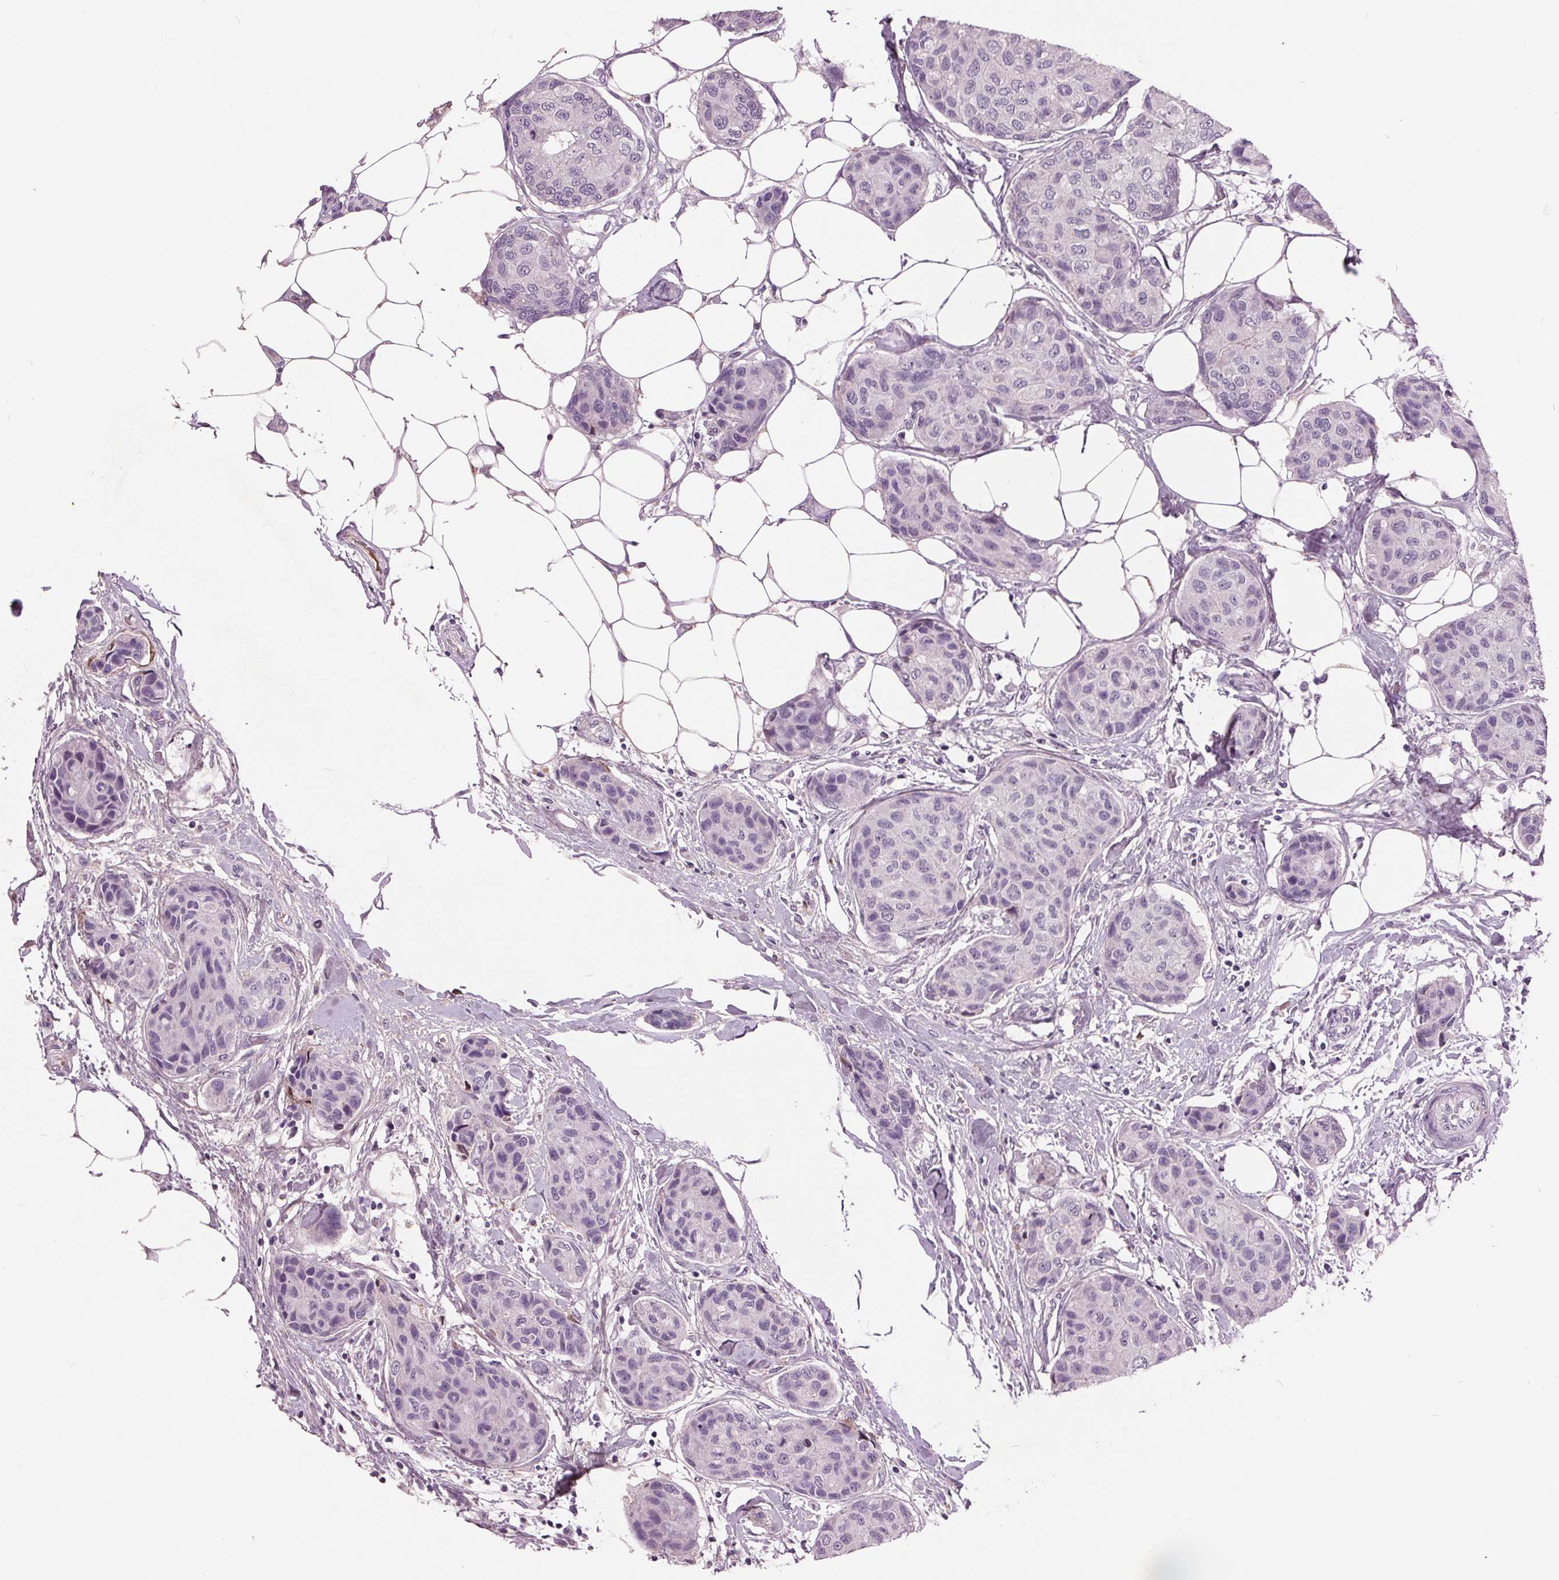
{"staining": {"intensity": "negative", "quantity": "none", "location": "none"}, "tissue": "breast cancer", "cell_type": "Tumor cells", "image_type": "cancer", "snomed": [{"axis": "morphology", "description": "Duct carcinoma"}, {"axis": "topography", "description": "Breast"}], "caption": "There is no significant expression in tumor cells of breast cancer.", "gene": "C6", "patient": {"sex": "female", "age": 80}}